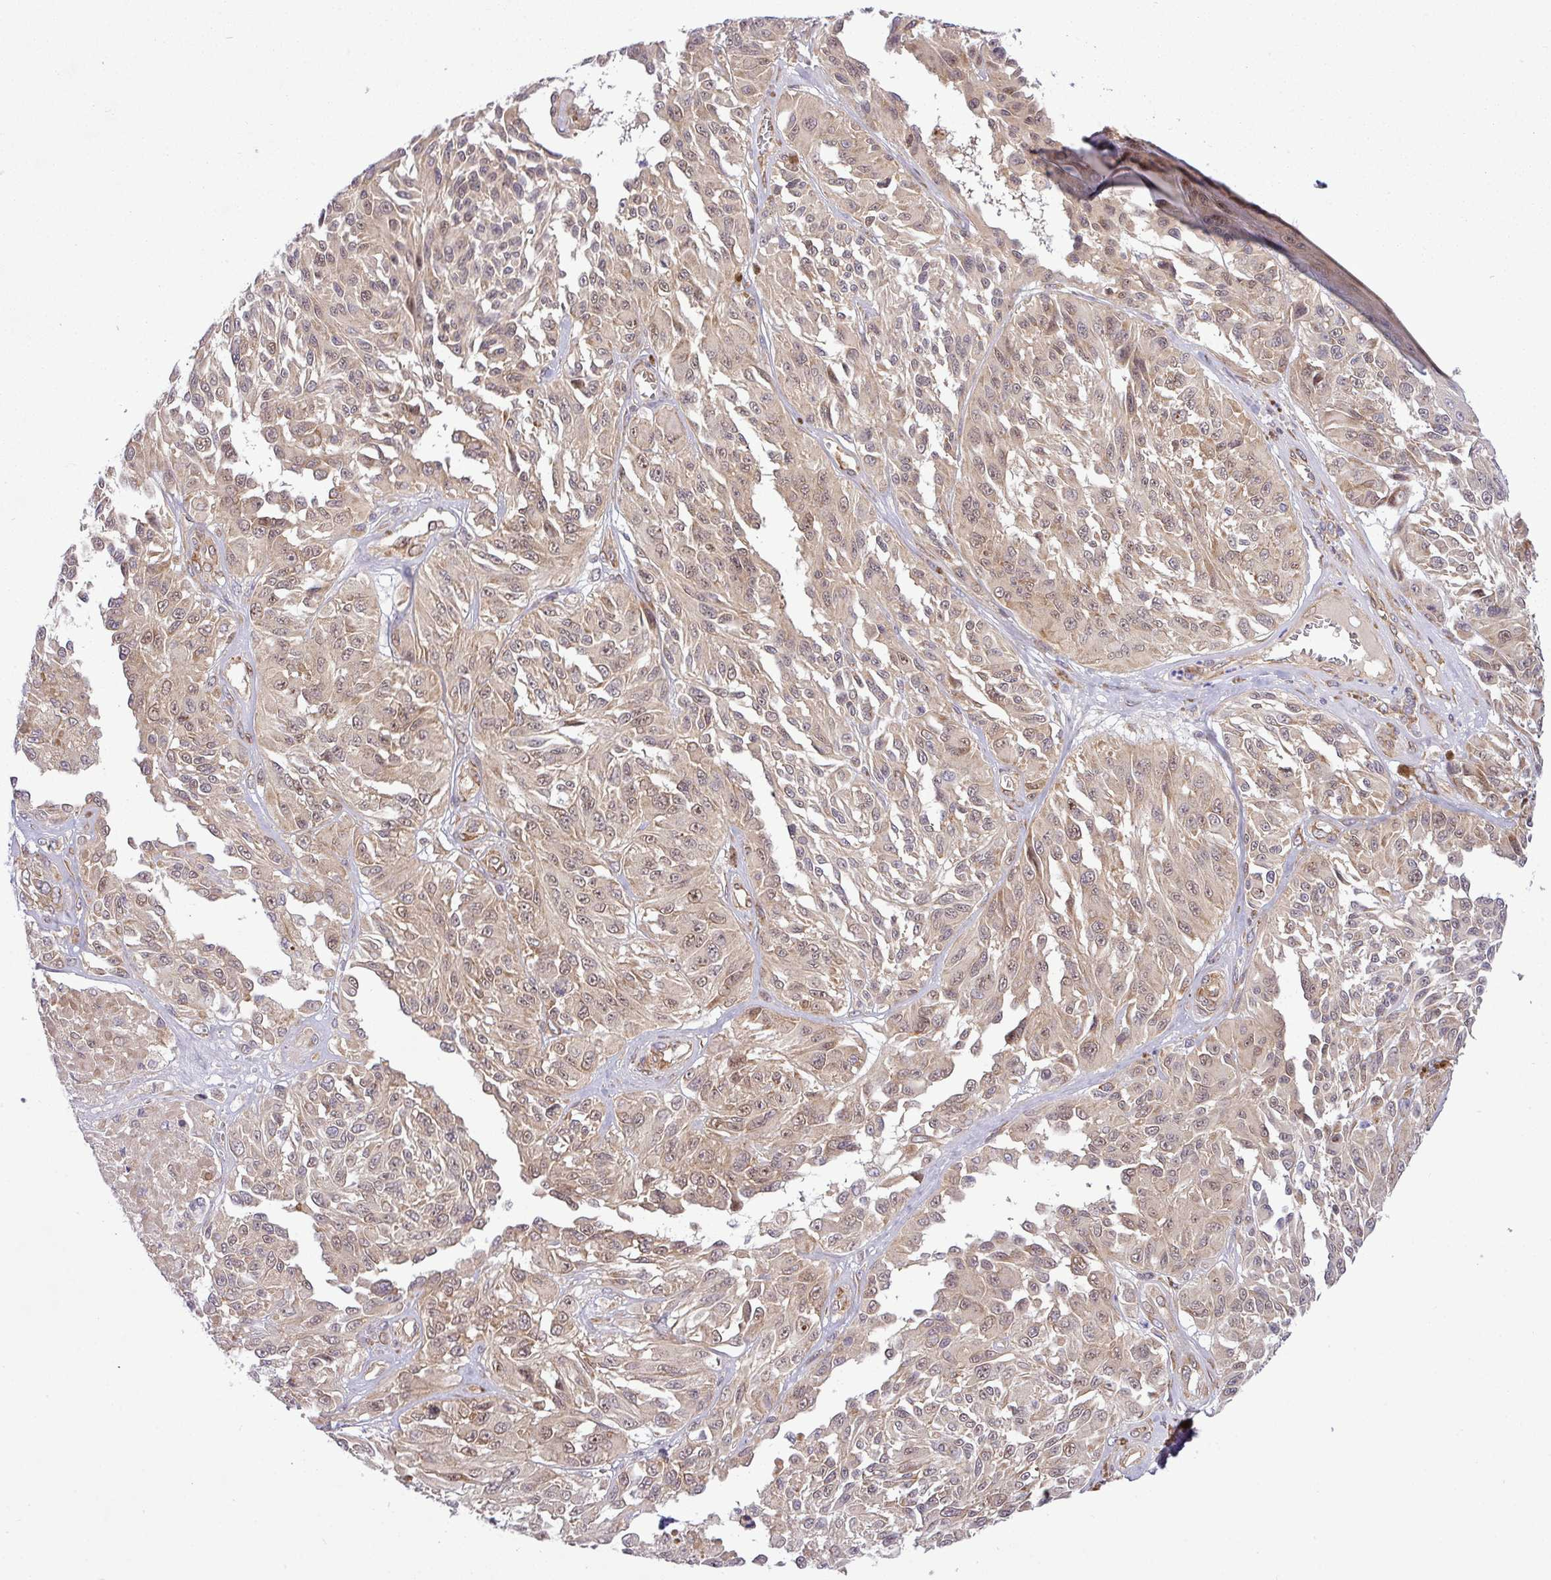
{"staining": {"intensity": "weak", "quantity": ">75%", "location": "cytoplasmic/membranous,nuclear"}, "tissue": "melanoma", "cell_type": "Tumor cells", "image_type": "cancer", "snomed": [{"axis": "morphology", "description": "Malignant melanoma, NOS"}, {"axis": "topography", "description": "Skin"}], "caption": "This image shows malignant melanoma stained with immunohistochemistry (IHC) to label a protein in brown. The cytoplasmic/membranous and nuclear of tumor cells show weak positivity for the protein. Nuclei are counter-stained blue.", "gene": "FAM222B", "patient": {"sex": "male", "age": 94}}